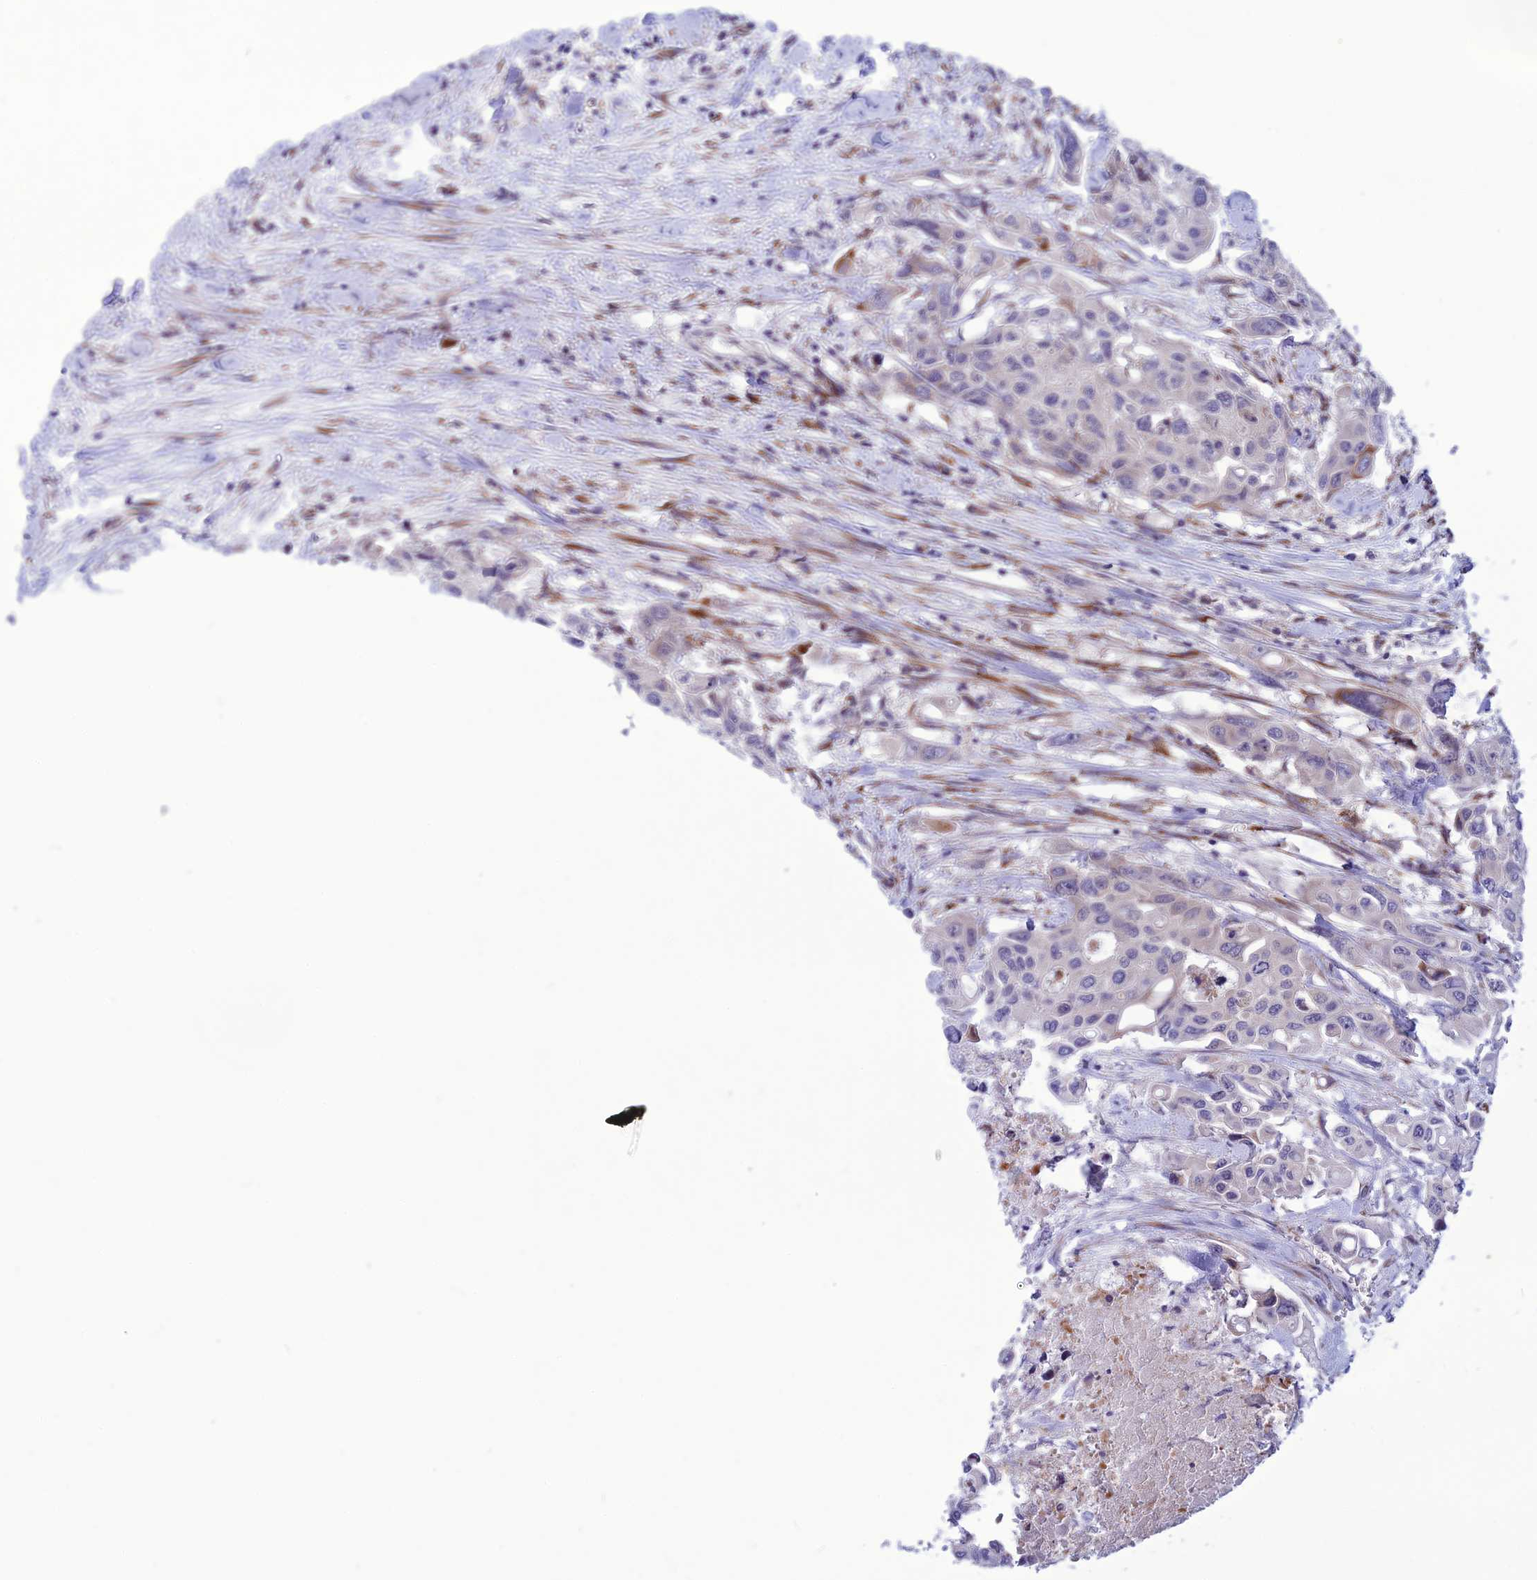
{"staining": {"intensity": "negative", "quantity": "none", "location": "none"}, "tissue": "colorectal cancer", "cell_type": "Tumor cells", "image_type": "cancer", "snomed": [{"axis": "morphology", "description": "Adenocarcinoma, NOS"}, {"axis": "topography", "description": "Colon"}], "caption": "Immunohistochemistry of colorectal cancer displays no positivity in tumor cells.", "gene": "PSMF1", "patient": {"sex": "male", "age": 77}}